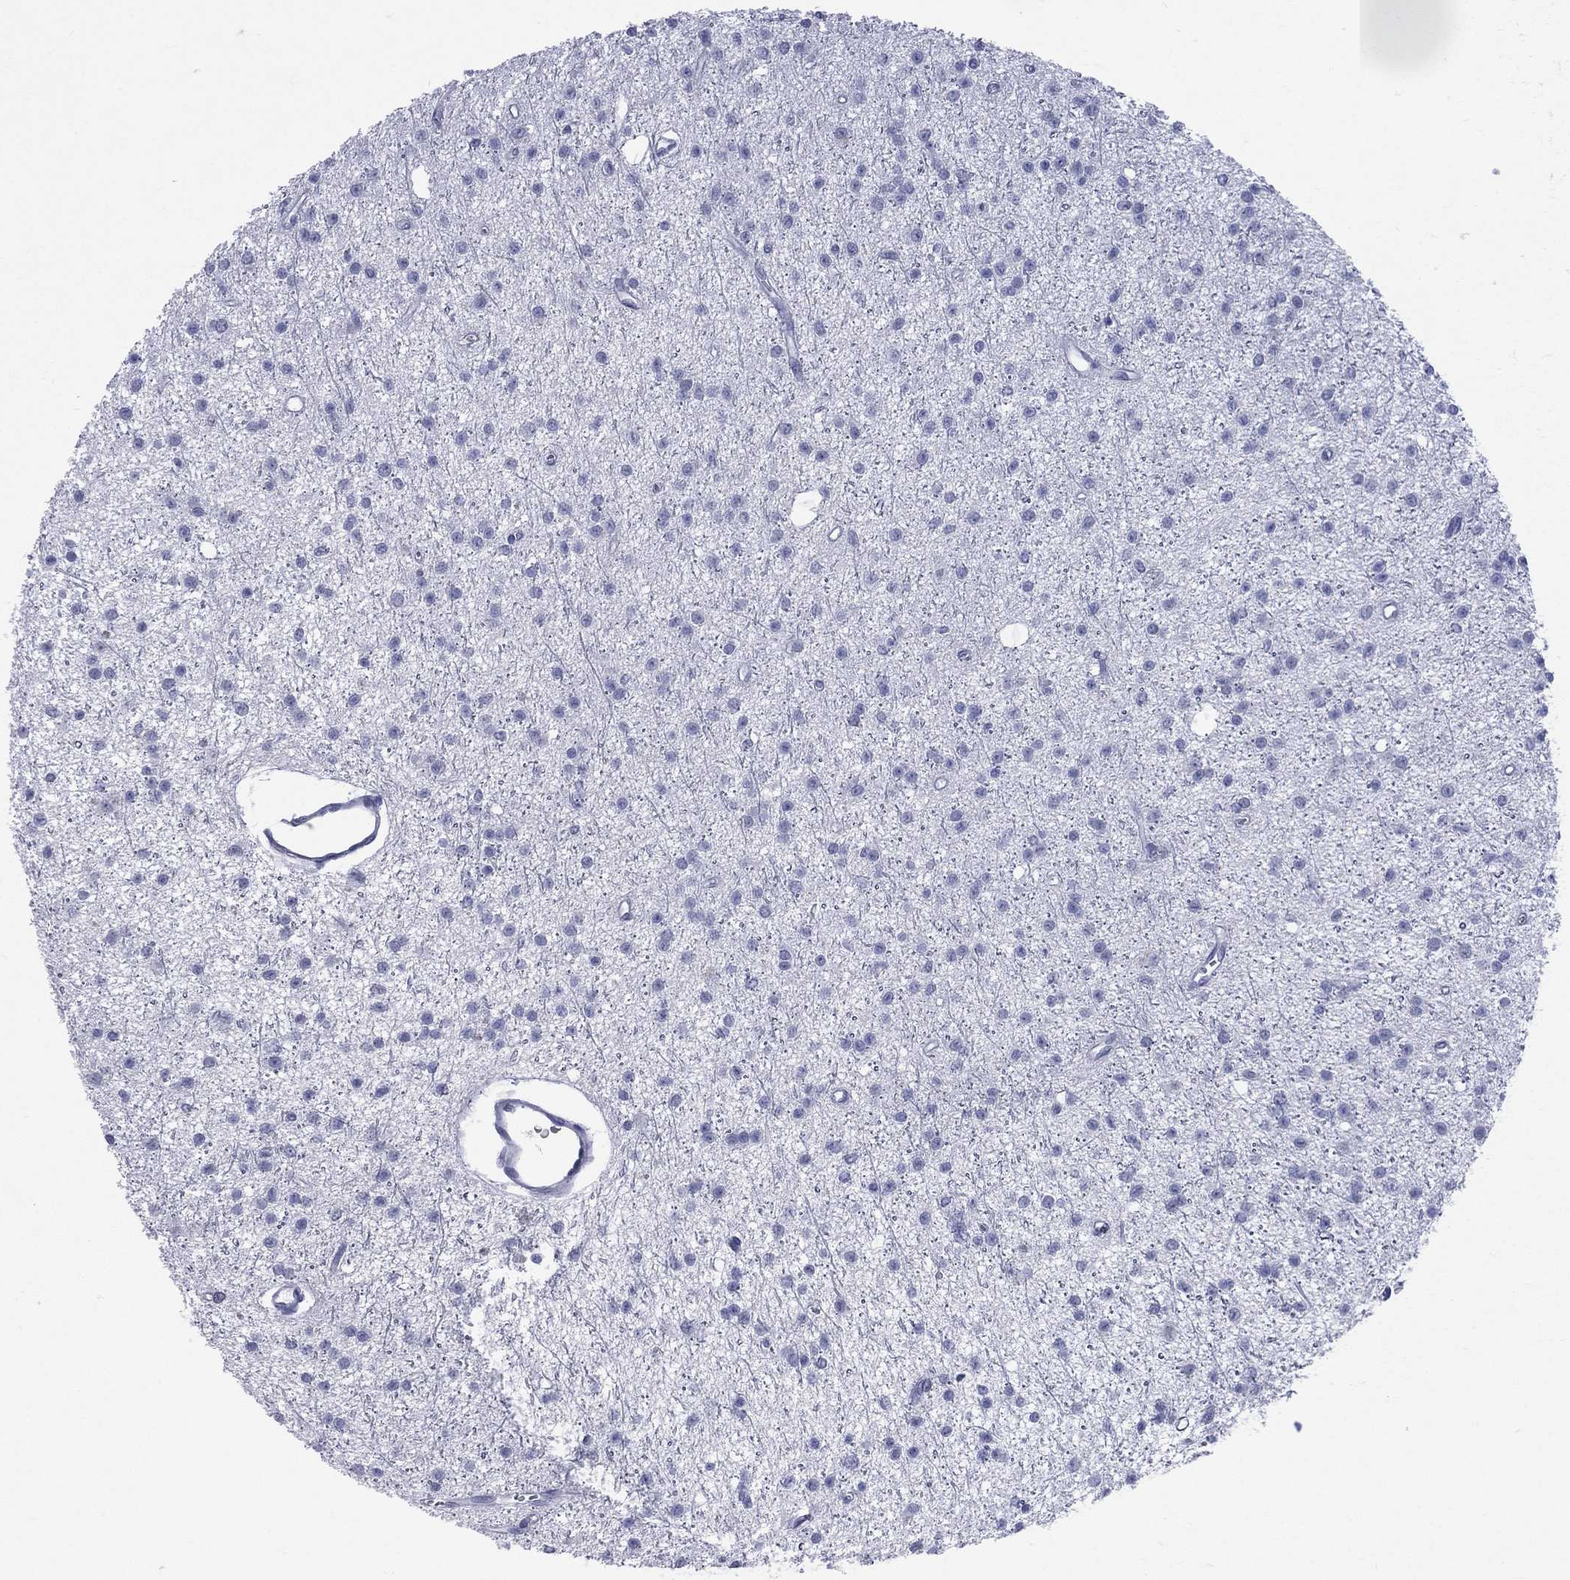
{"staining": {"intensity": "negative", "quantity": "none", "location": "none"}, "tissue": "glioma", "cell_type": "Tumor cells", "image_type": "cancer", "snomed": [{"axis": "morphology", "description": "Glioma, malignant, Low grade"}, {"axis": "topography", "description": "Brain"}], "caption": "Tumor cells show no significant expression in malignant glioma (low-grade). (Brightfield microscopy of DAB immunohistochemistry at high magnification).", "gene": "MLLT10", "patient": {"sex": "male", "age": 27}}